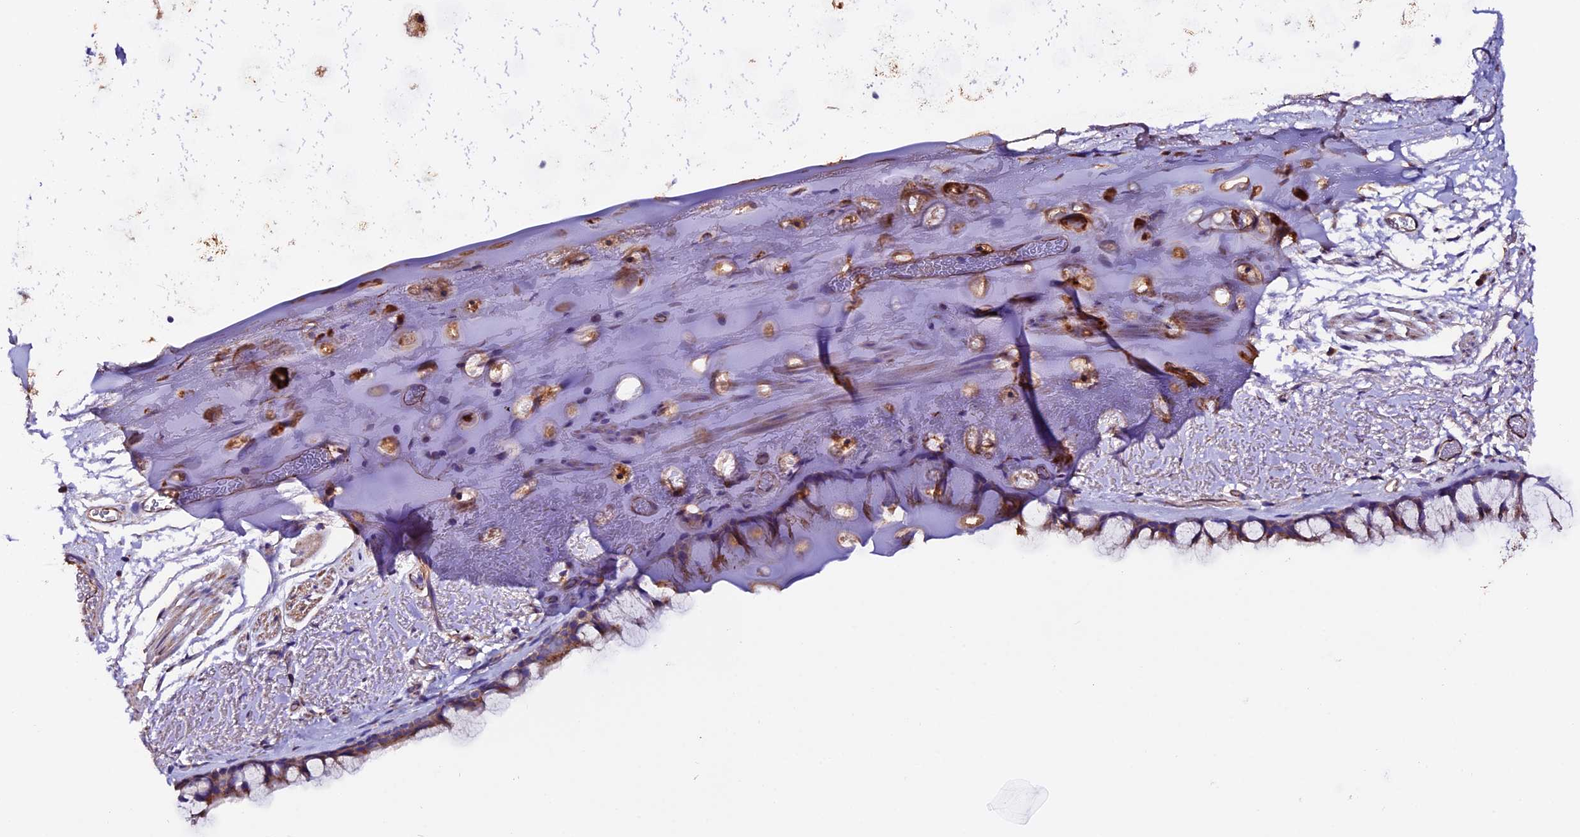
{"staining": {"intensity": "moderate", "quantity": ">75%", "location": "cytoplasmic/membranous"}, "tissue": "bronchus", "cell_type": "Respiratory epithelial cells", "image_type": "normal", "snomed": [{"axis": "morphology", "description": "Normal tissue, NOS"}, {"axis": "topography", "description": "Bronchus"}], "caption": "Protein expression analysis of benign human bronchus reveals moderate cytoplasmic/membranous expression in approximately >75% of respiratory epithelial cells. (Stains: DAB in brown, nuclei in blue, Microscopy: brightfield microscopy at high magnification).", "gene": "CLN5", "patient": {"sex": "male", "age": 65}}